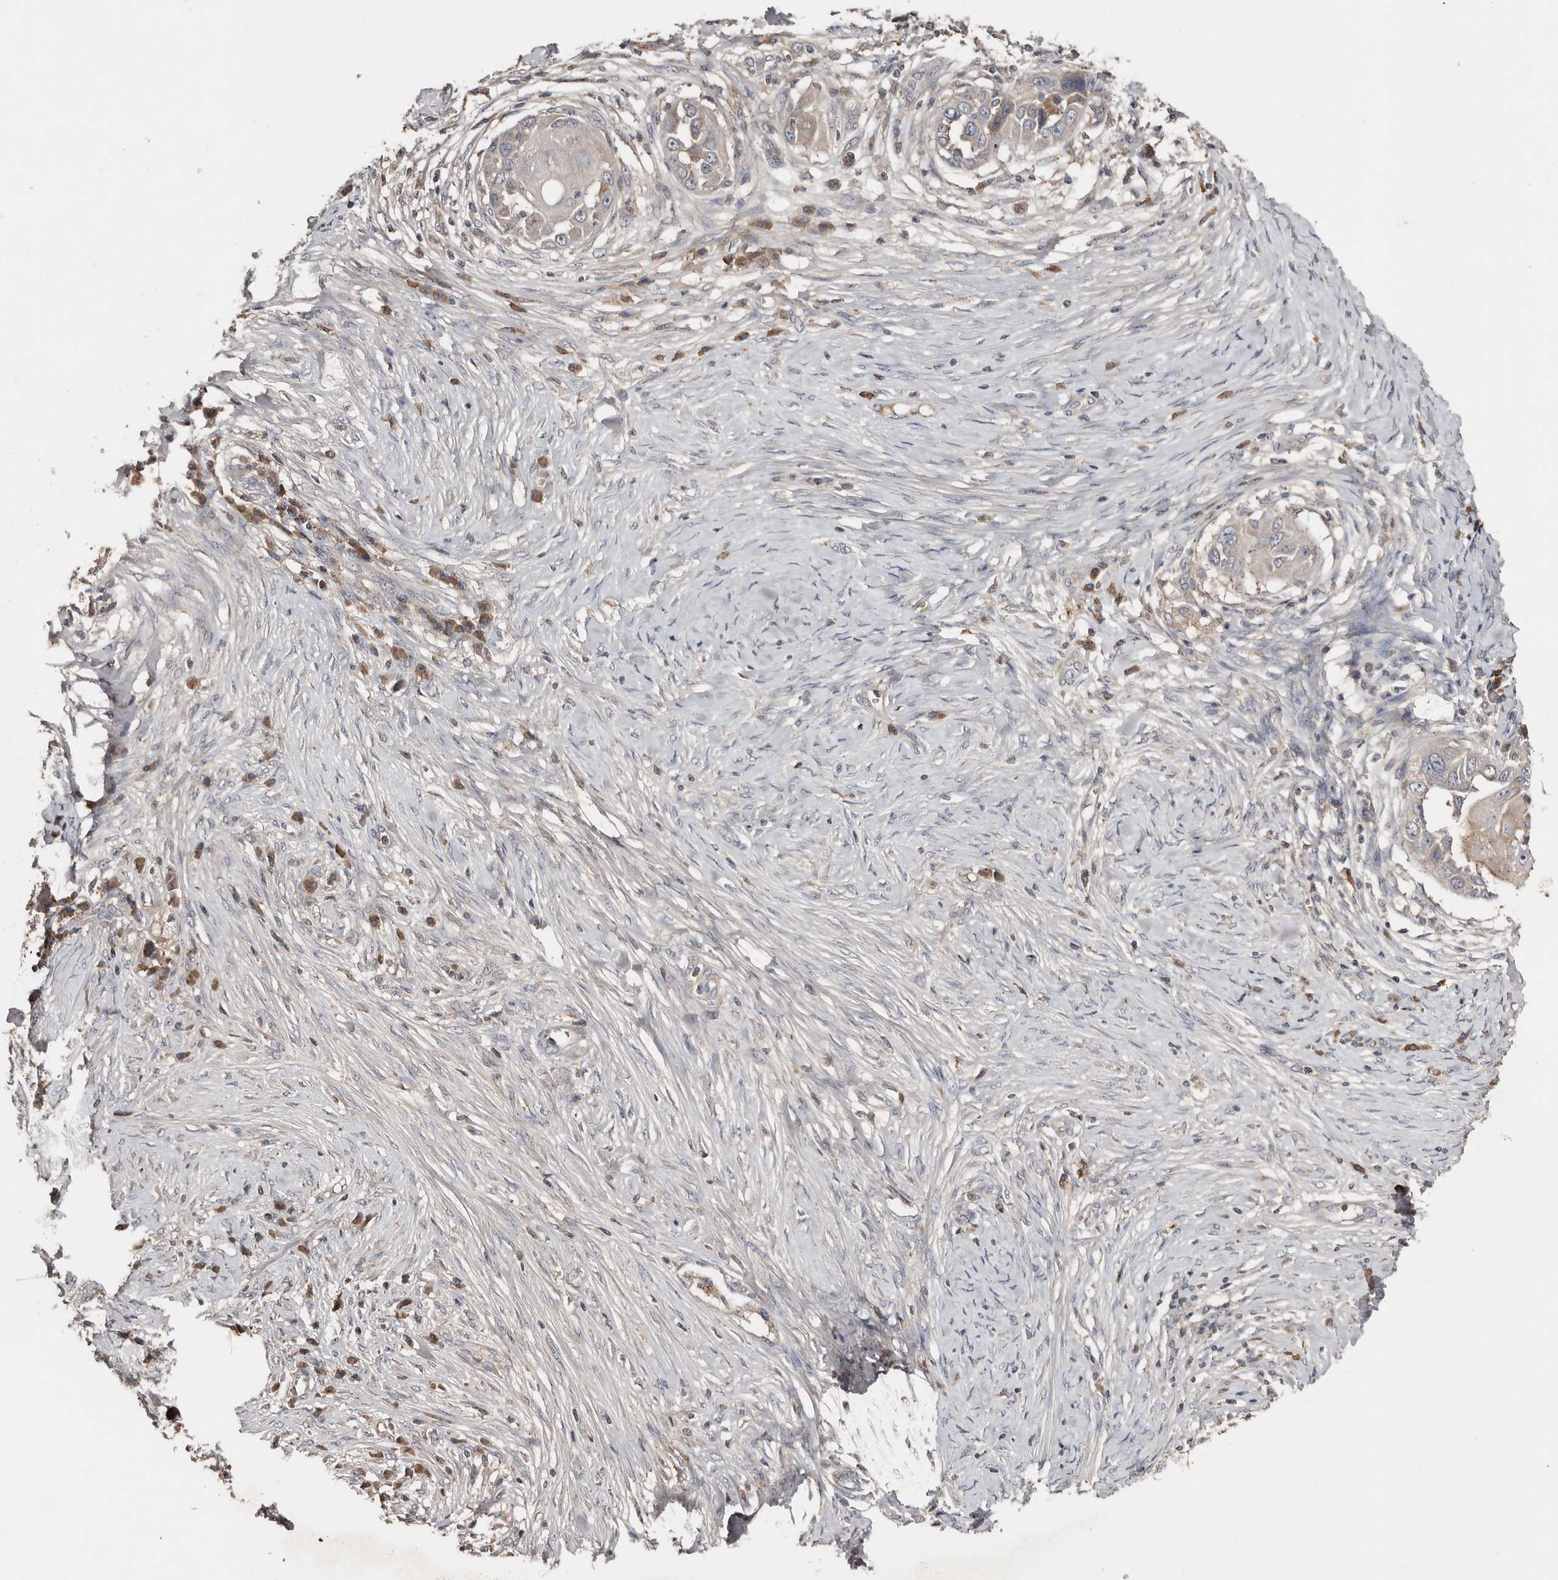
{"staining": {"intensity": "negative", "quantity": "none", "location": "none"}, "tissue": "skin cancer", "cell_type": "Tumor cells", "image_type": "cancer", "snomed": [{"axis": "morphology", "description": "Squamous cell carcinoma, NOS"}, {"axis": "topography", "description": "Skin"}], "caption": "An image of skin cancer stained for a protein reveals no brown staining in tumor cells. (Brightfield microscopy of DAB (3,3'-diaminobenzidine) immunohistochemistry at high magnification).", "gene": "SLC39A2", "patient": {"sex": "female", "age": 44}}